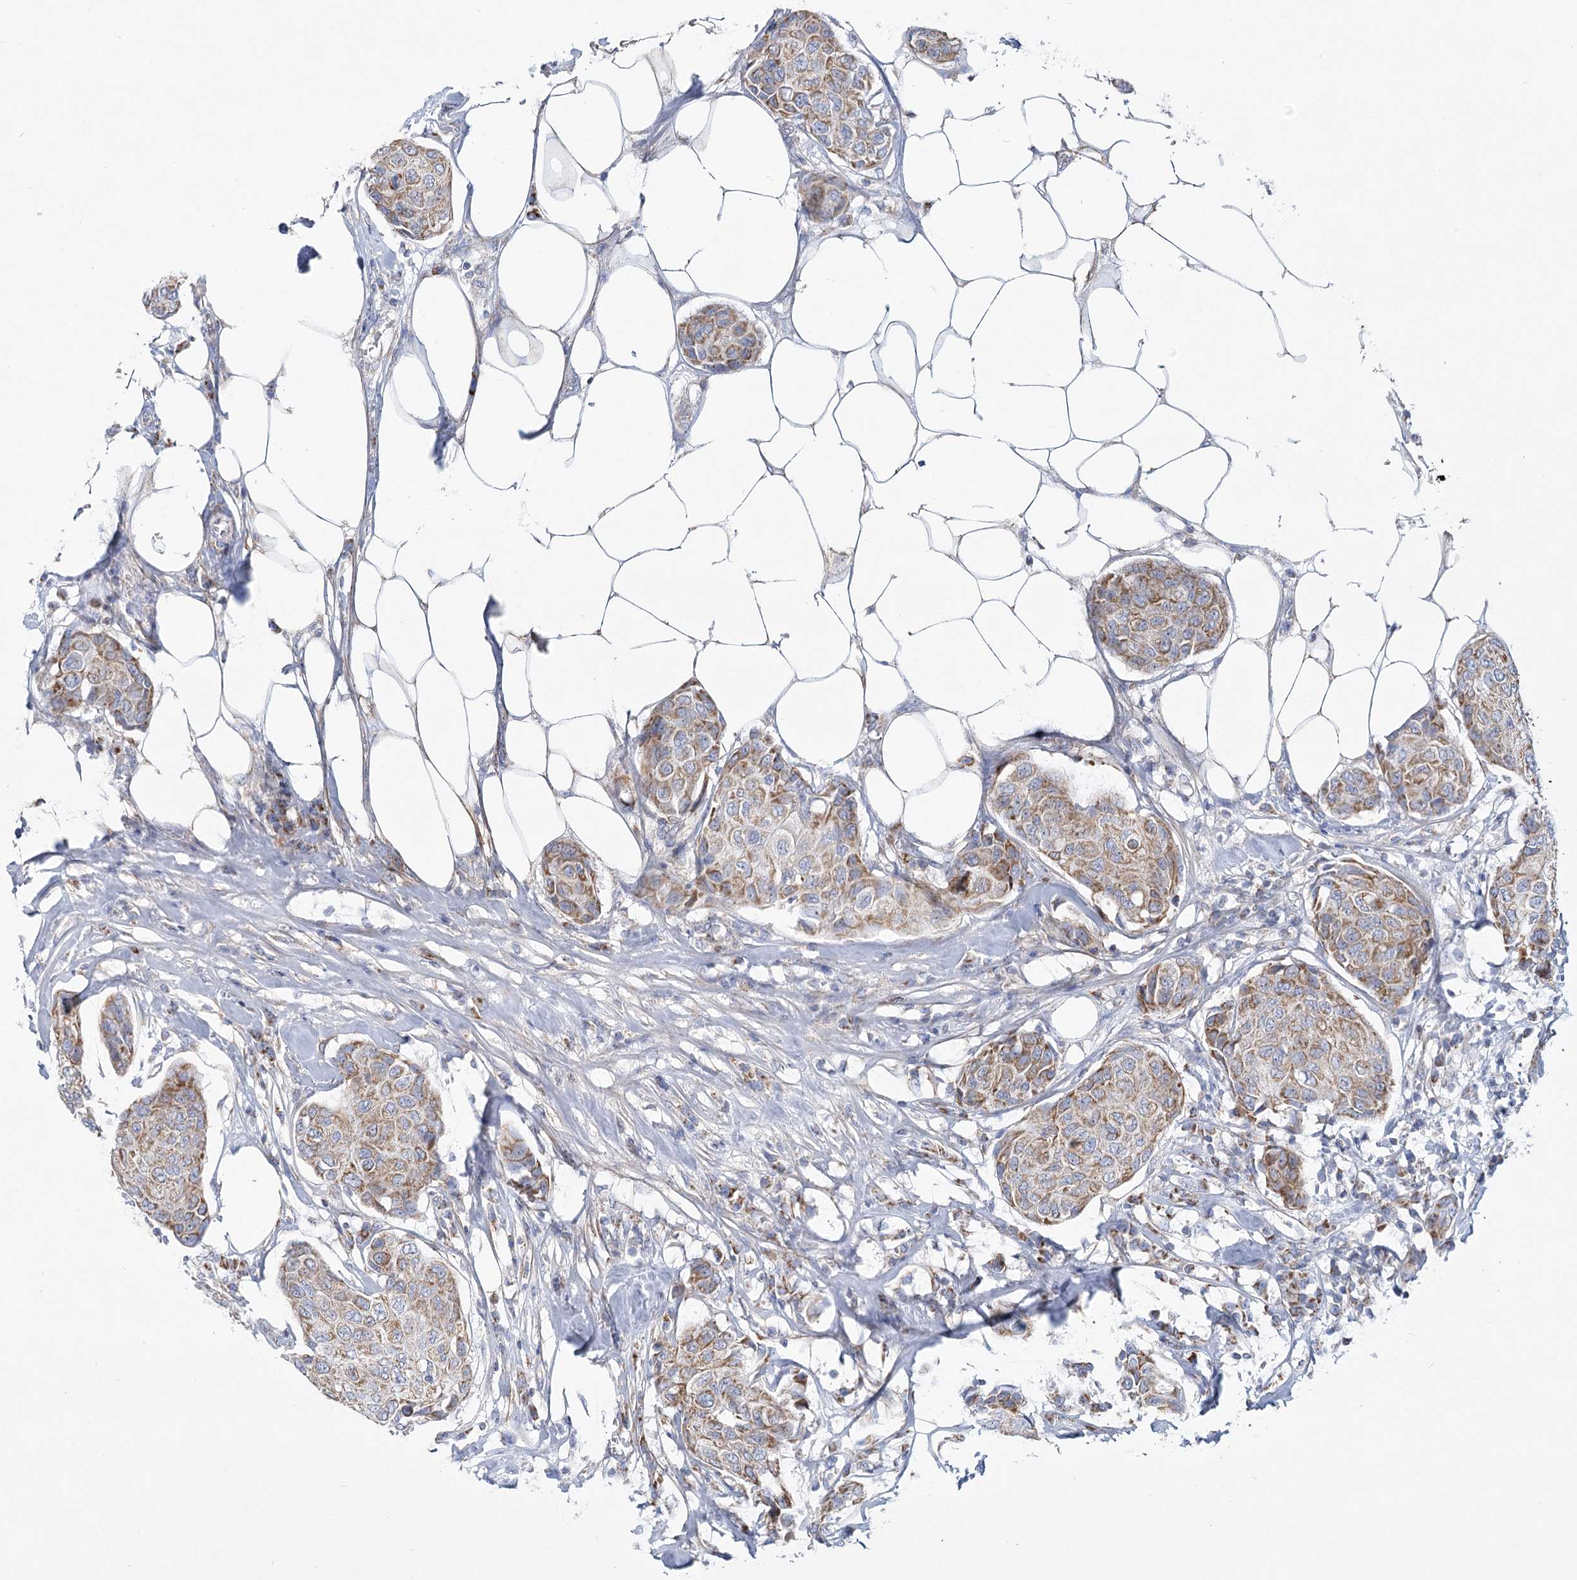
{"staining": {"intensity": "moderate", "quantity": ">75%", "location": "cytoplasmic/membranous"}, "tissue": "breast cancer", "cell_type": "Tumor cells", "image_type": "cancer", "snomed": [{"axis": "morphology", "description": "Duct carcinoma"}, {"axis": "topography", "description": "Breast"}], "caption": "DAB immunohistochemical staining of breast cancer (intraductal carcinoma) demonstrates moderate cytoplasmic/membranous protein staining in about >75% of tumor cells. (brown staining indicates protein expression, while blue staining denotes nuclei).", "gene": "SNX7", "patient": {"sex": "female", "age": 80}}